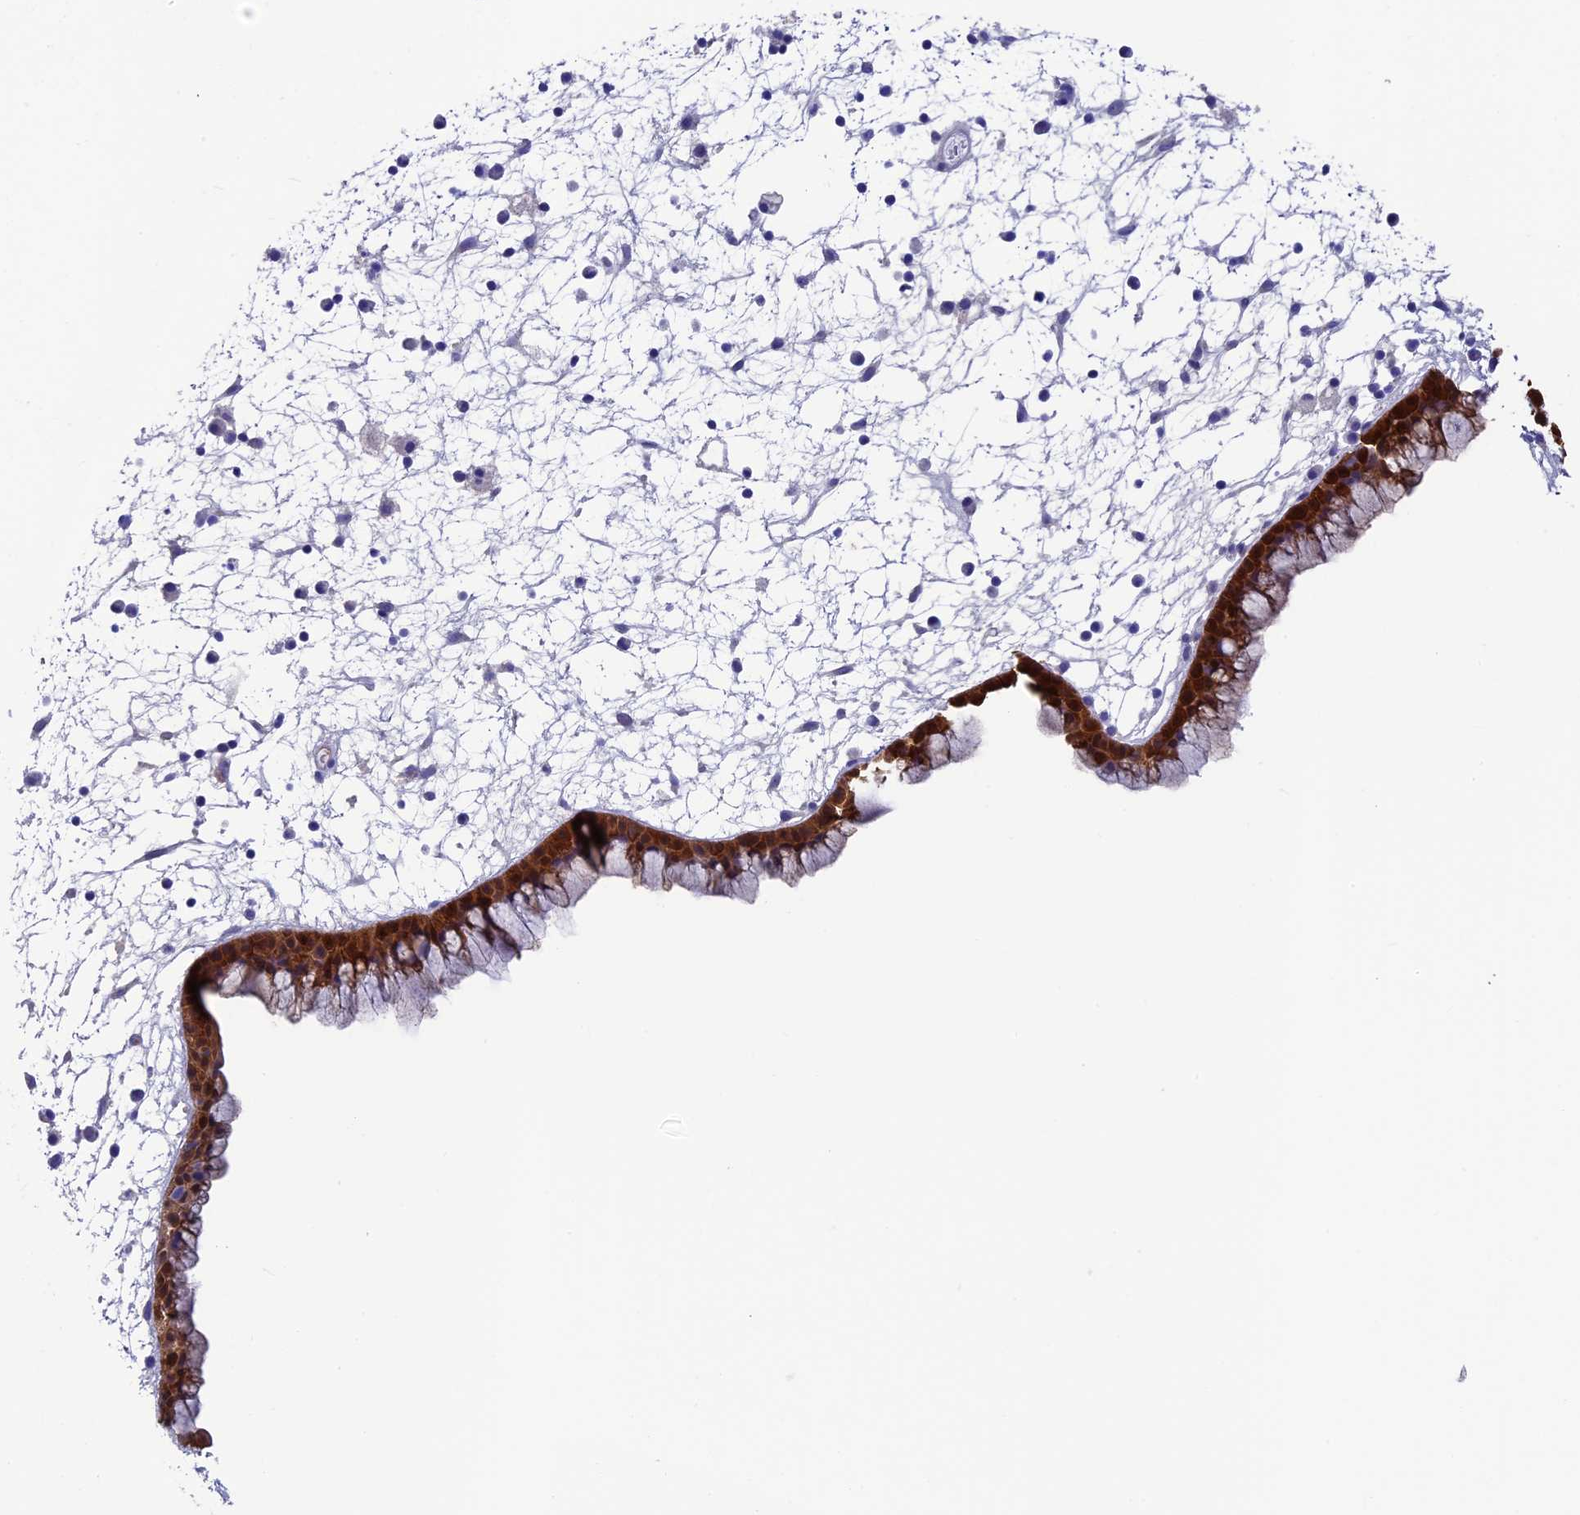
{"staining": {"intensity": "strong", "quantity": ">75%", "location": "cytoplasmic/membranous,nuclear"}, "tissue": "nasopharynx", "cell_type": "Respiratory epithelial cells", "image_type": "normal", "snomed": [{"axis": "morphology", "description": "Normal tissue, NOS"}, {"axis": "morphology", "description": "Inflammation, NOS"}, {"axis": "morphology", "description": "Malignant melanoma, Metastatic site"}, {"axis": "topography", "description": "Nasopharynx"}], "caption": "High-magnification brightfield microscopy of benign nasopharynx stained with DAB (3,3'-diaminobenzidine) (brown) and counterstained with hematoxylin (blue). respiratory epithelial cells exhibit strong cytoplasmic/membranous,nuclear positivity is present in approximately>75% of cells.", "gene": "ADH7", "patient": {"sex": "male", "age": 70}}